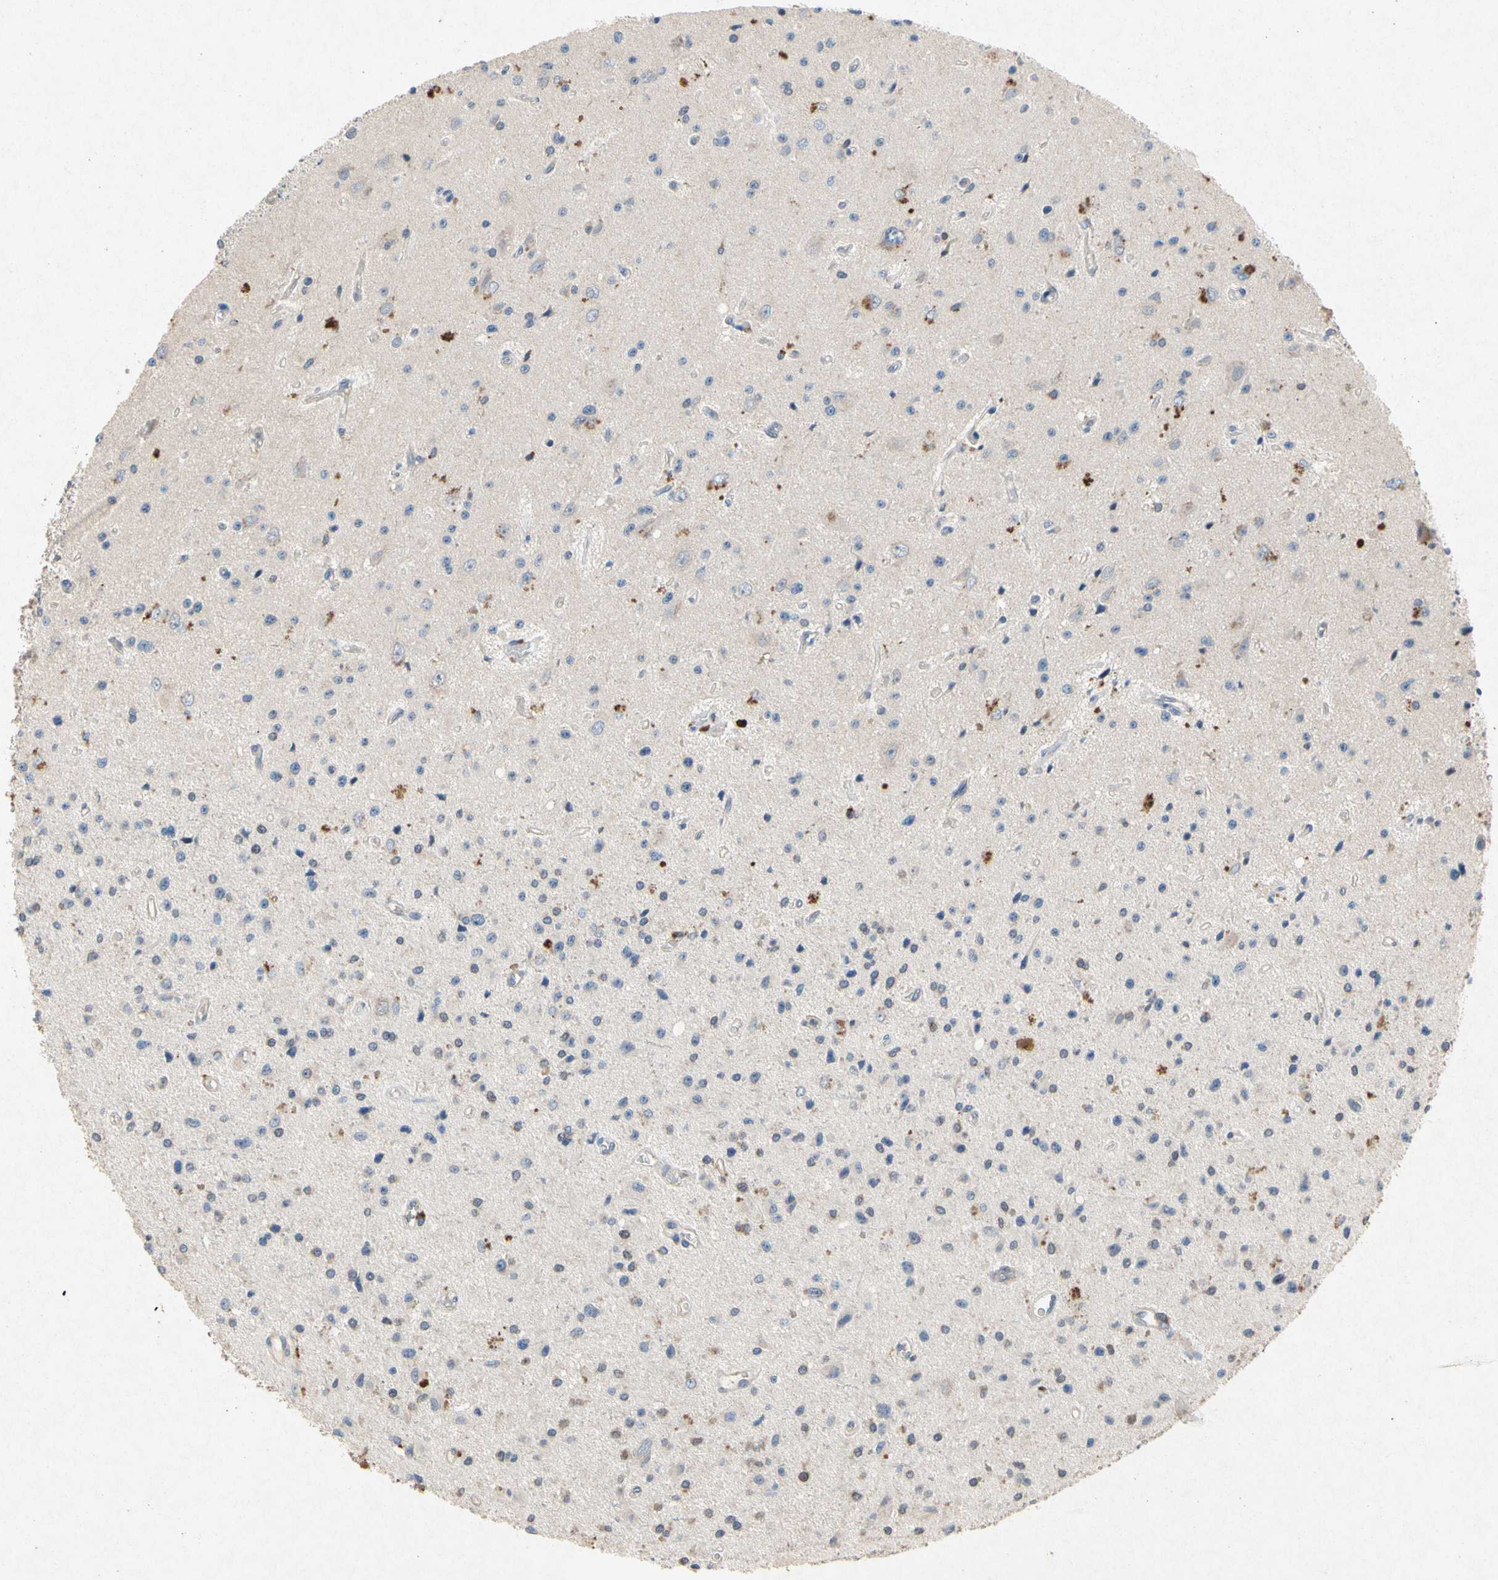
{"staining": {"intensity": "weak", "quantity": "<25%", "location": "cytoplasmic/membranous"}, "tissue": "glioma", "cell_type": "Tumor cells", "image_type": "cancer", "snomed": [{"axis": "morphology", "description": "Glioma, malignant, Low grade"}, {"axis": "topography", "description": "Brain"}], "caption": "The micrograph reveals no significant staining in tumor cells of malignant glioma (low-grade). (Immunohistochemistry (ihc), brightfield microscopy, high magnification).", "gene": "RPS6KA1", "patient": {"sex": "male", "age": 58}}